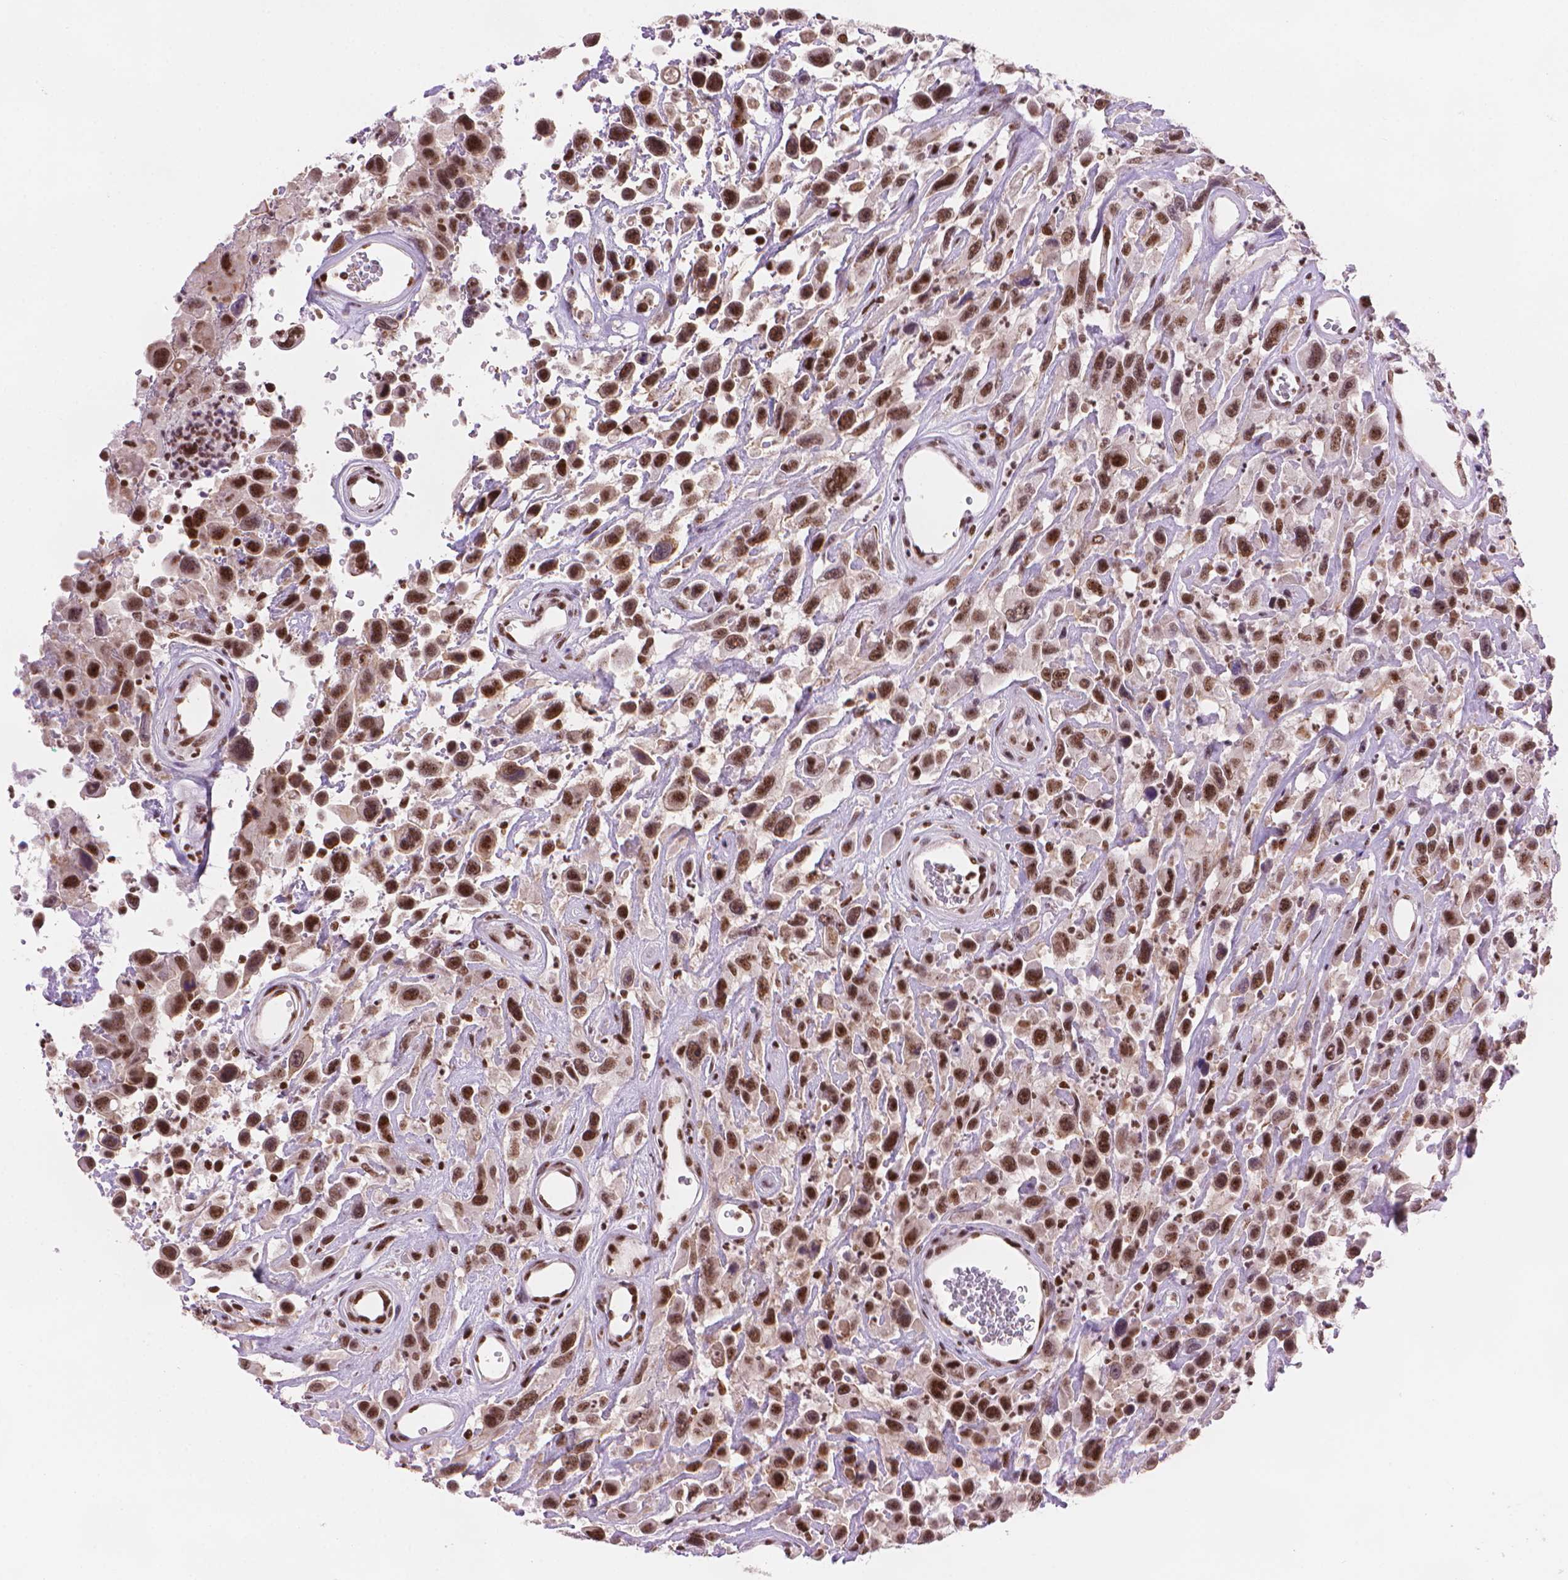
{"staining": {"intensity": "strong", "quantity": ">75%", "location": "nuclear"}, "tissue": "urothelial cancer", "cell_type": "Tumor cells", "image_type": "cancer", "snomed": [{"axis": "morphology", "description": "Urothelial carcinoma, High grade"}, {"axis": "topography", "description": "Urinary bladder"}], "caption": "Brown immunohistochemical staining in urothelial carcinoma (high-grade) demonstrates strong nuclear positivity in approximately >75% of tumor cells. Using DAB (brown) and hematoxylin (blue) stains, captured at high magnification using brightfield microscopy.", "gene": "UBN1", "patient": {"sex": "male", "age": 53}}